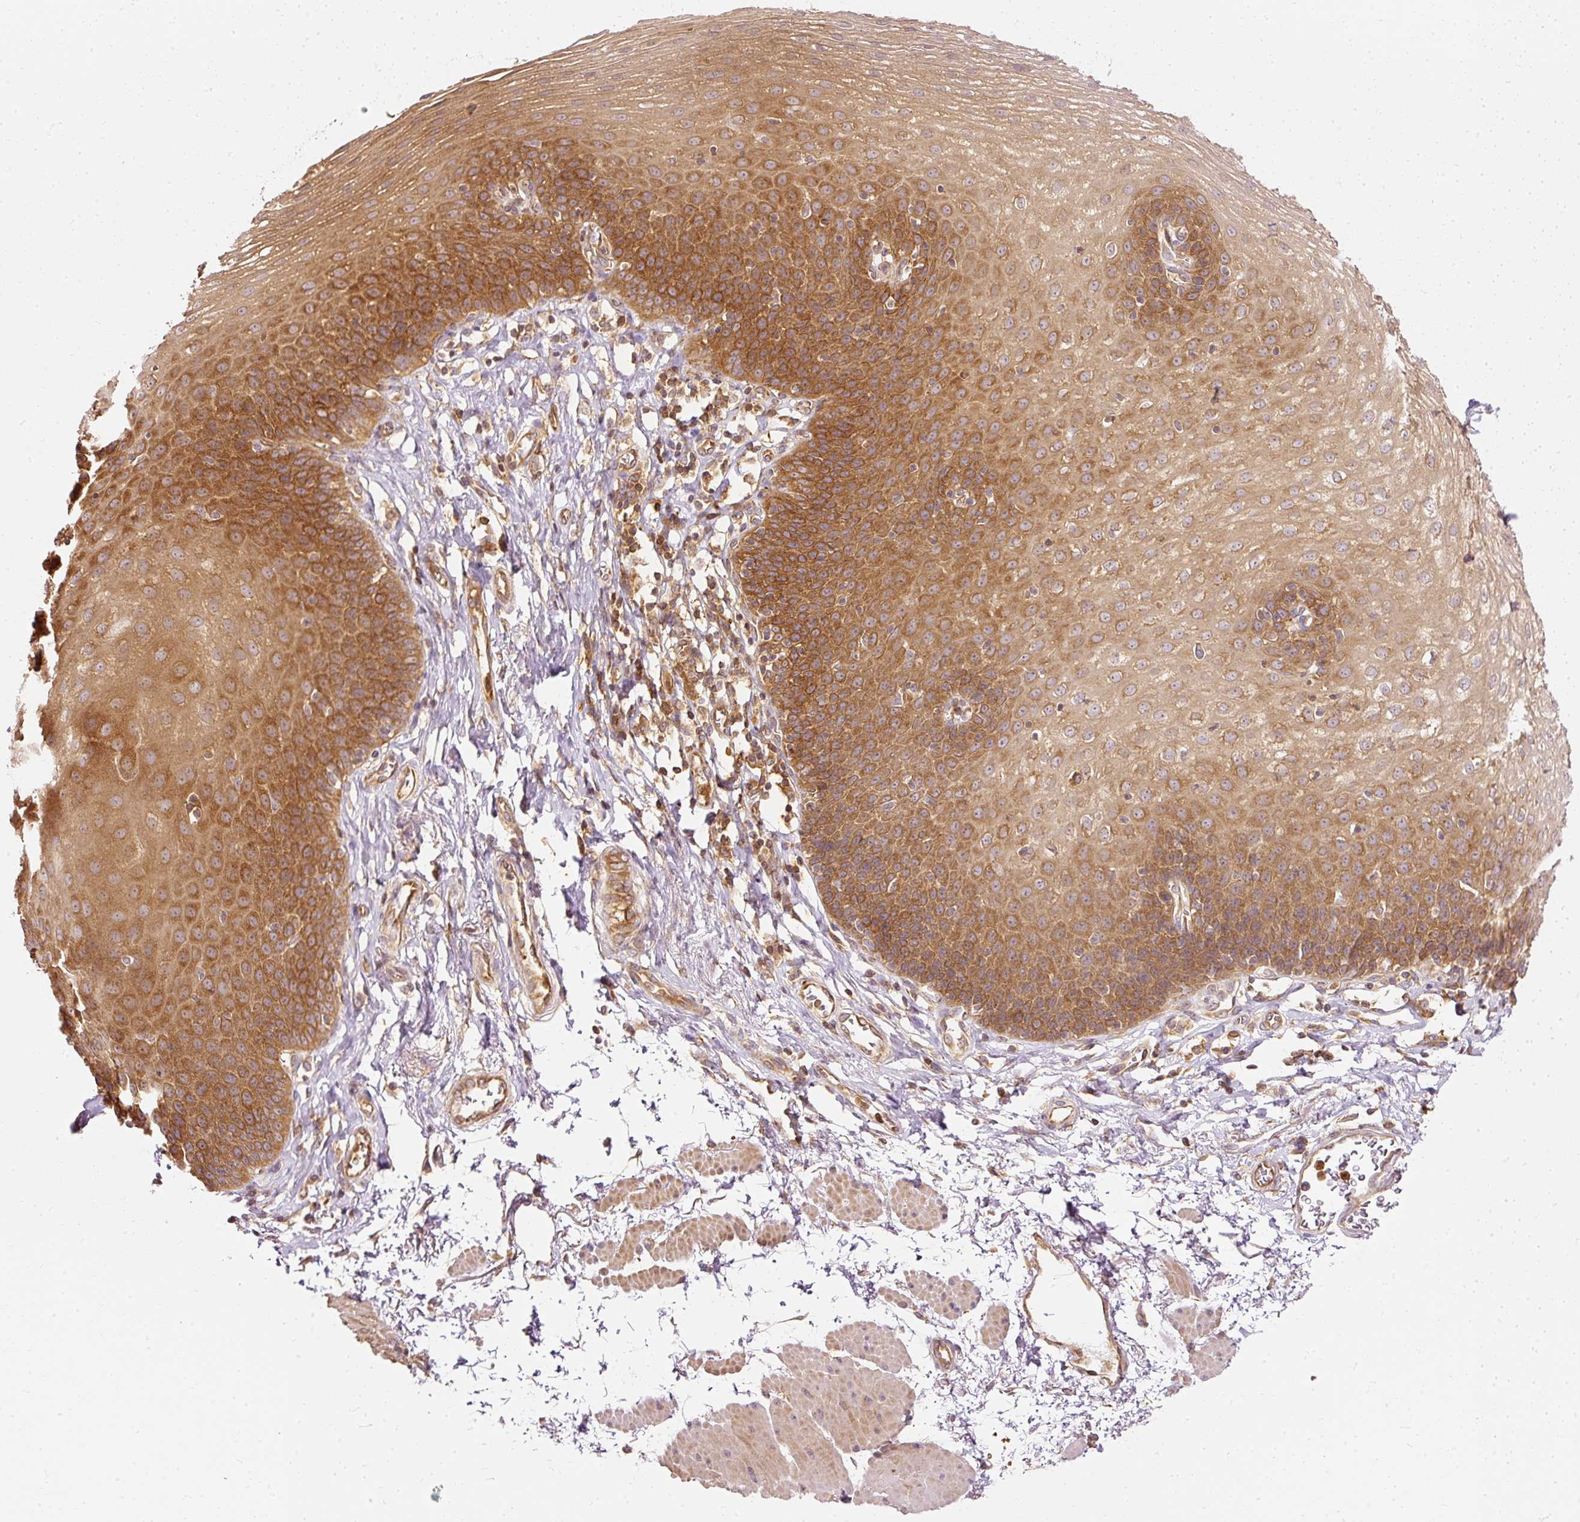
{"staining": {"intensity": "strong", "quantity": "25%-75%", "location": "cytoplasmic/membranous"}, "tissue": "esophagus", "cell_type": "Squamous epithelial cells", "image_type": "normal", "snomed": [{"axis": "morphology", "description": "Normal tissue, NOS"}, {"axis": "topography", "description": "Esophagus"}], "caption": "Protein analysis of unremarkable esophagus reveals strong cytoplasmic/membranous positivity in about 25%-75% of squamous epithelial cells. (DAB (3,3'-diaminobenzidine) IHC with brightfield microscopy, high magnification).", "gene": "ARMH3", "patient": {"sex": "female", "age": 81}}